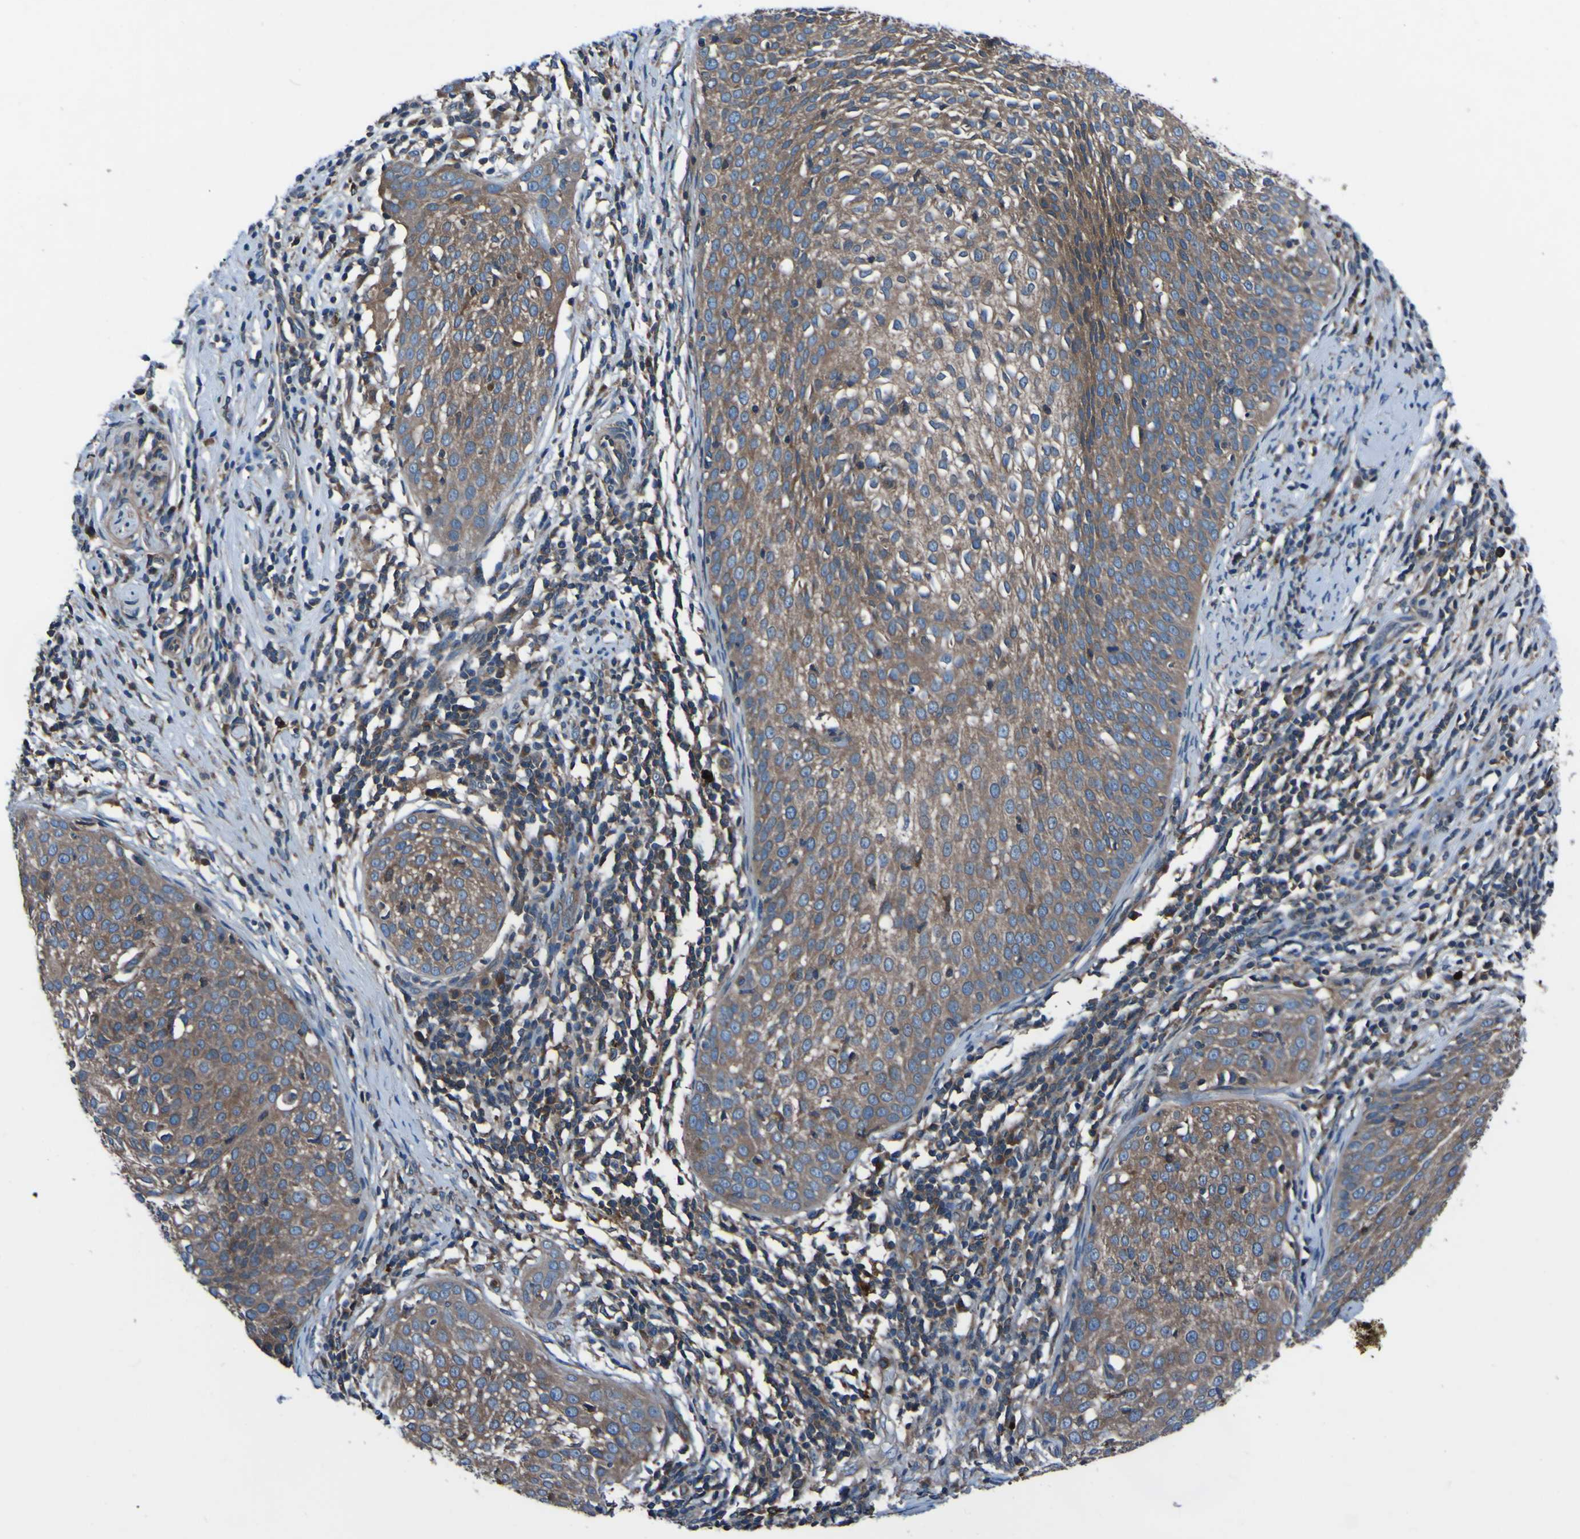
{"staining": {"intensity": "moderate", "quantity": ">75%", "location": "cytoplasmic/membranous"}, "tissue": "cervical cancer", "cell_type": "Tumor cells", "image_type": "cancer", "snomed": [{"axis": "morphology", "description": "Squamous cell carcinoma, NOS"}, {"axis": "topography", "description": "Cervix"}], "caption": "A medium amount of moderate cytoplasmic/membranous positivity is seen in approximately >75% of tumor cells in cervical cancer tissue. The staining was performed using DAB (3,3'-diaminobenzidine), with brown indicating positive protein expression. Nuclei are stained blue with hematoxylin.", "gene": "RAB5B", "patient": {"sex": "female", "age": 51}}